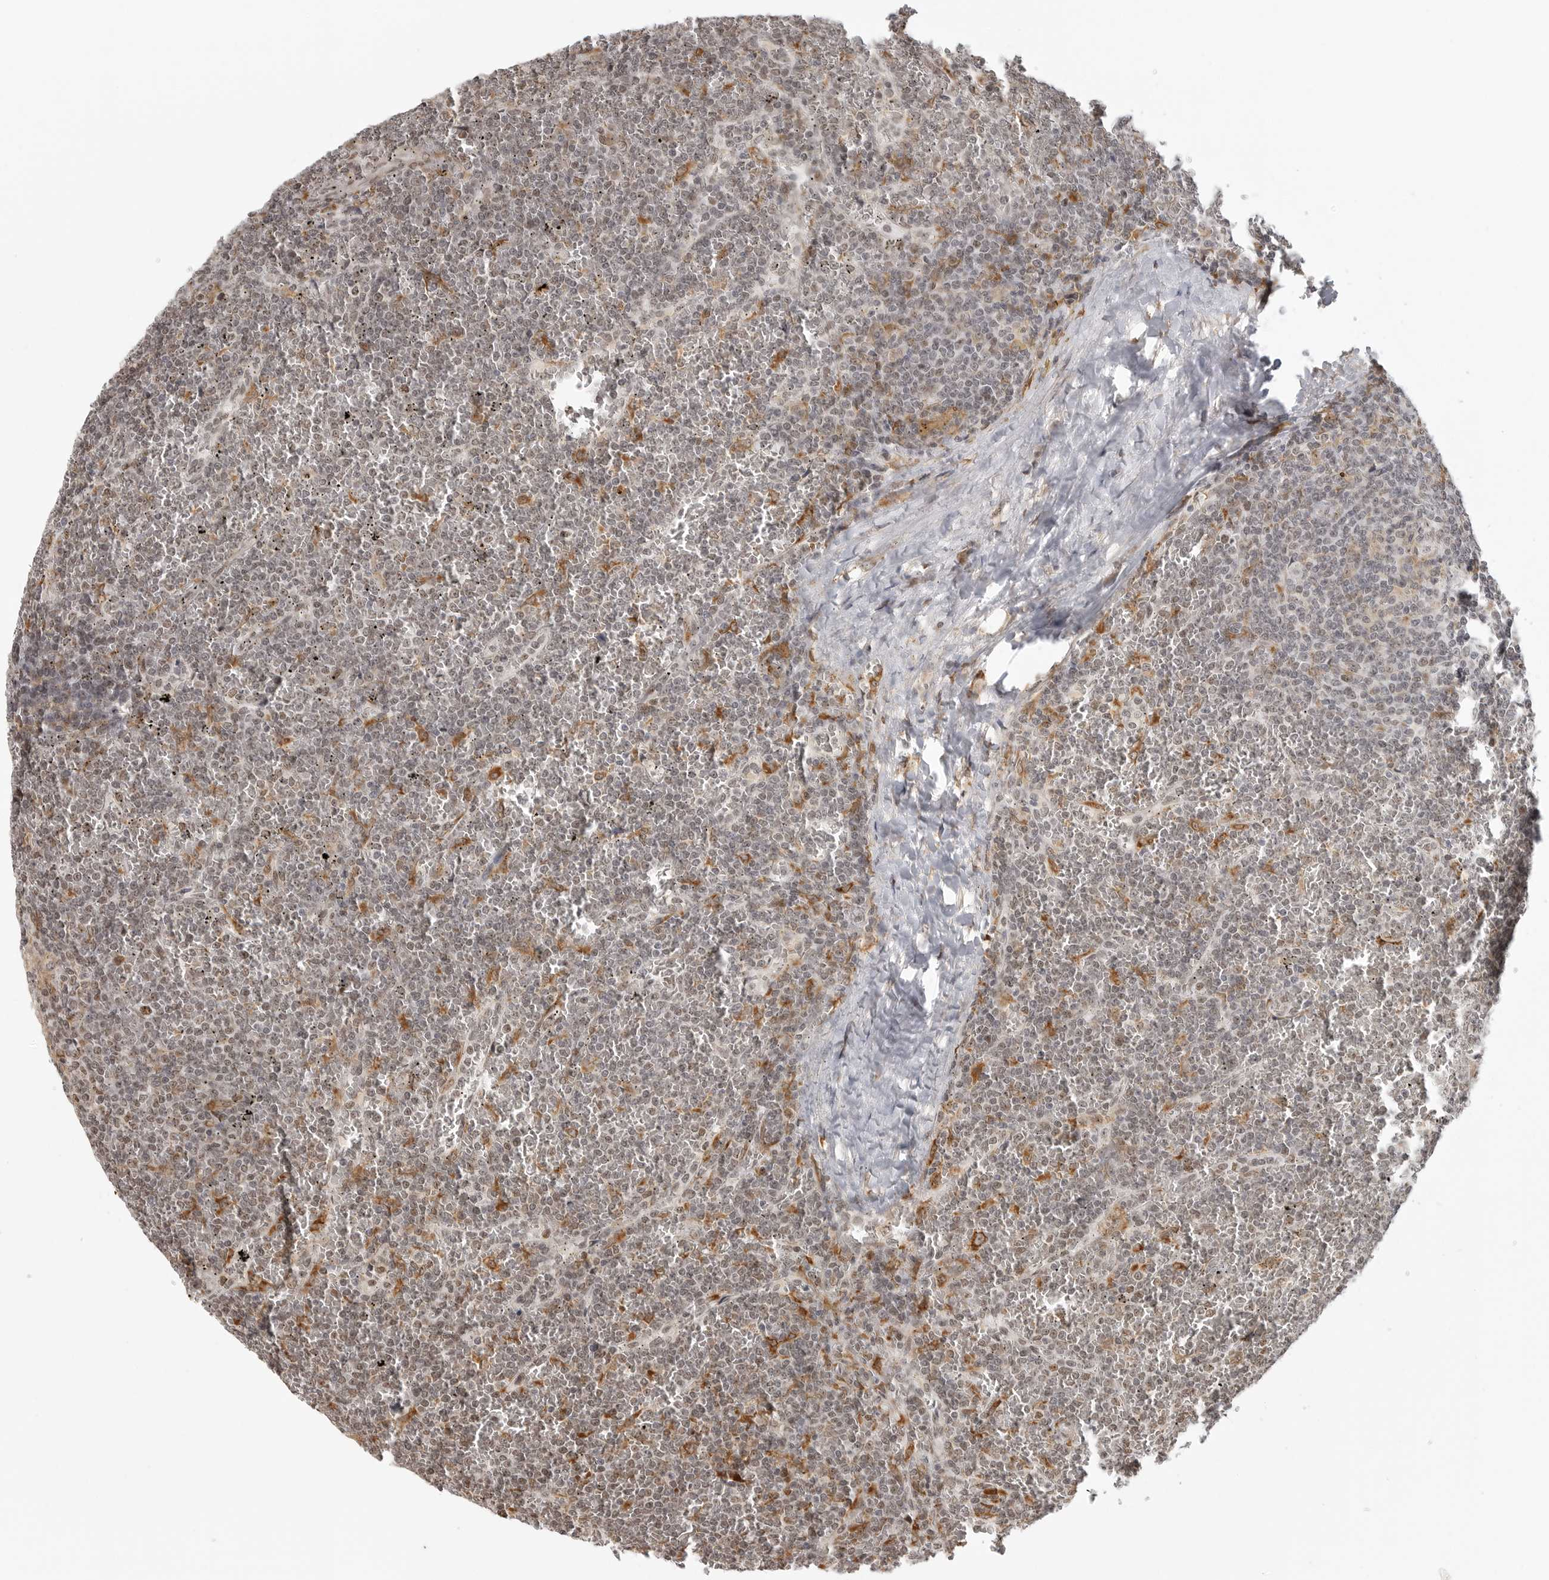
{"staining": {"intensity": "weak", "quantity": "<25%", "location": "nuclear"}, "tissue": "lymphoma", "cell_type": "Tumor cells", "image_type": "cancer", "snomed": [{"axis": "morphology", "description": "Malignant lymphoma, non-Hodgkin's type, Low grade"}, {"axis": "topography", "description": "Spleen"}], "caption": "Protein analysis of lymphoma displays no significant expression in tumor cells.", "gene": "ISG20L2", "patient": {"sex": "female", "age": 19}}